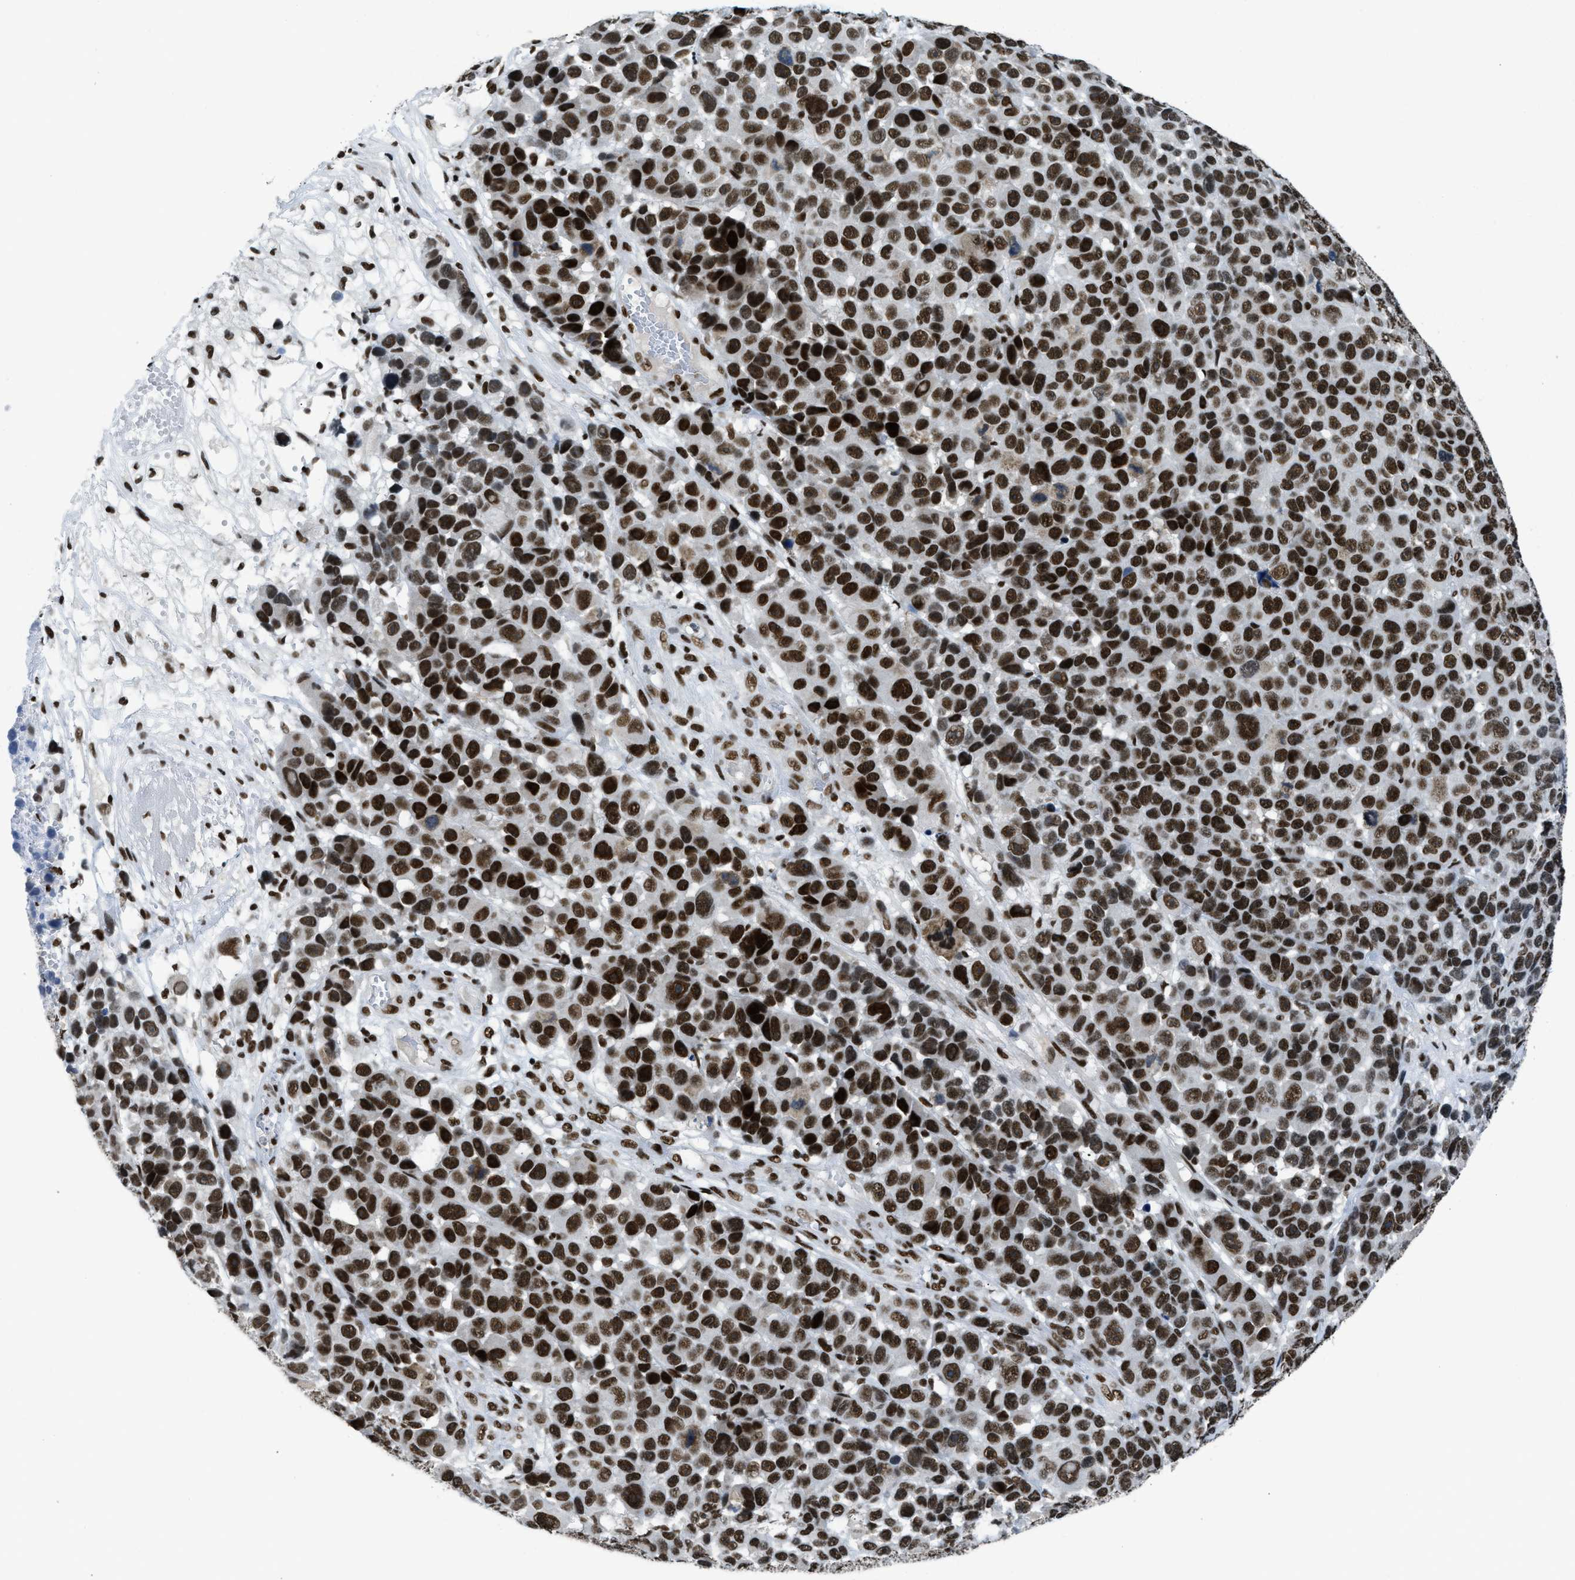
{"staining": {"intensity": "strong", "quantity": ">75%", "location": "nuclear"}, "tissue": "melanoma", "cell_type": "Tumor cells", "image_type": "cancer", "snomed": [{"axis": "morphology", "description": "Malignant melanoma, NOS"}, {"axis": "topography", "description": "Skin"}], "caption": "Strong nuclear staining is seen in about >75% of tumor cells in malignant melanoma.", "gene": "SCAF4", "patient": {"sex": "male", "age": 53}}